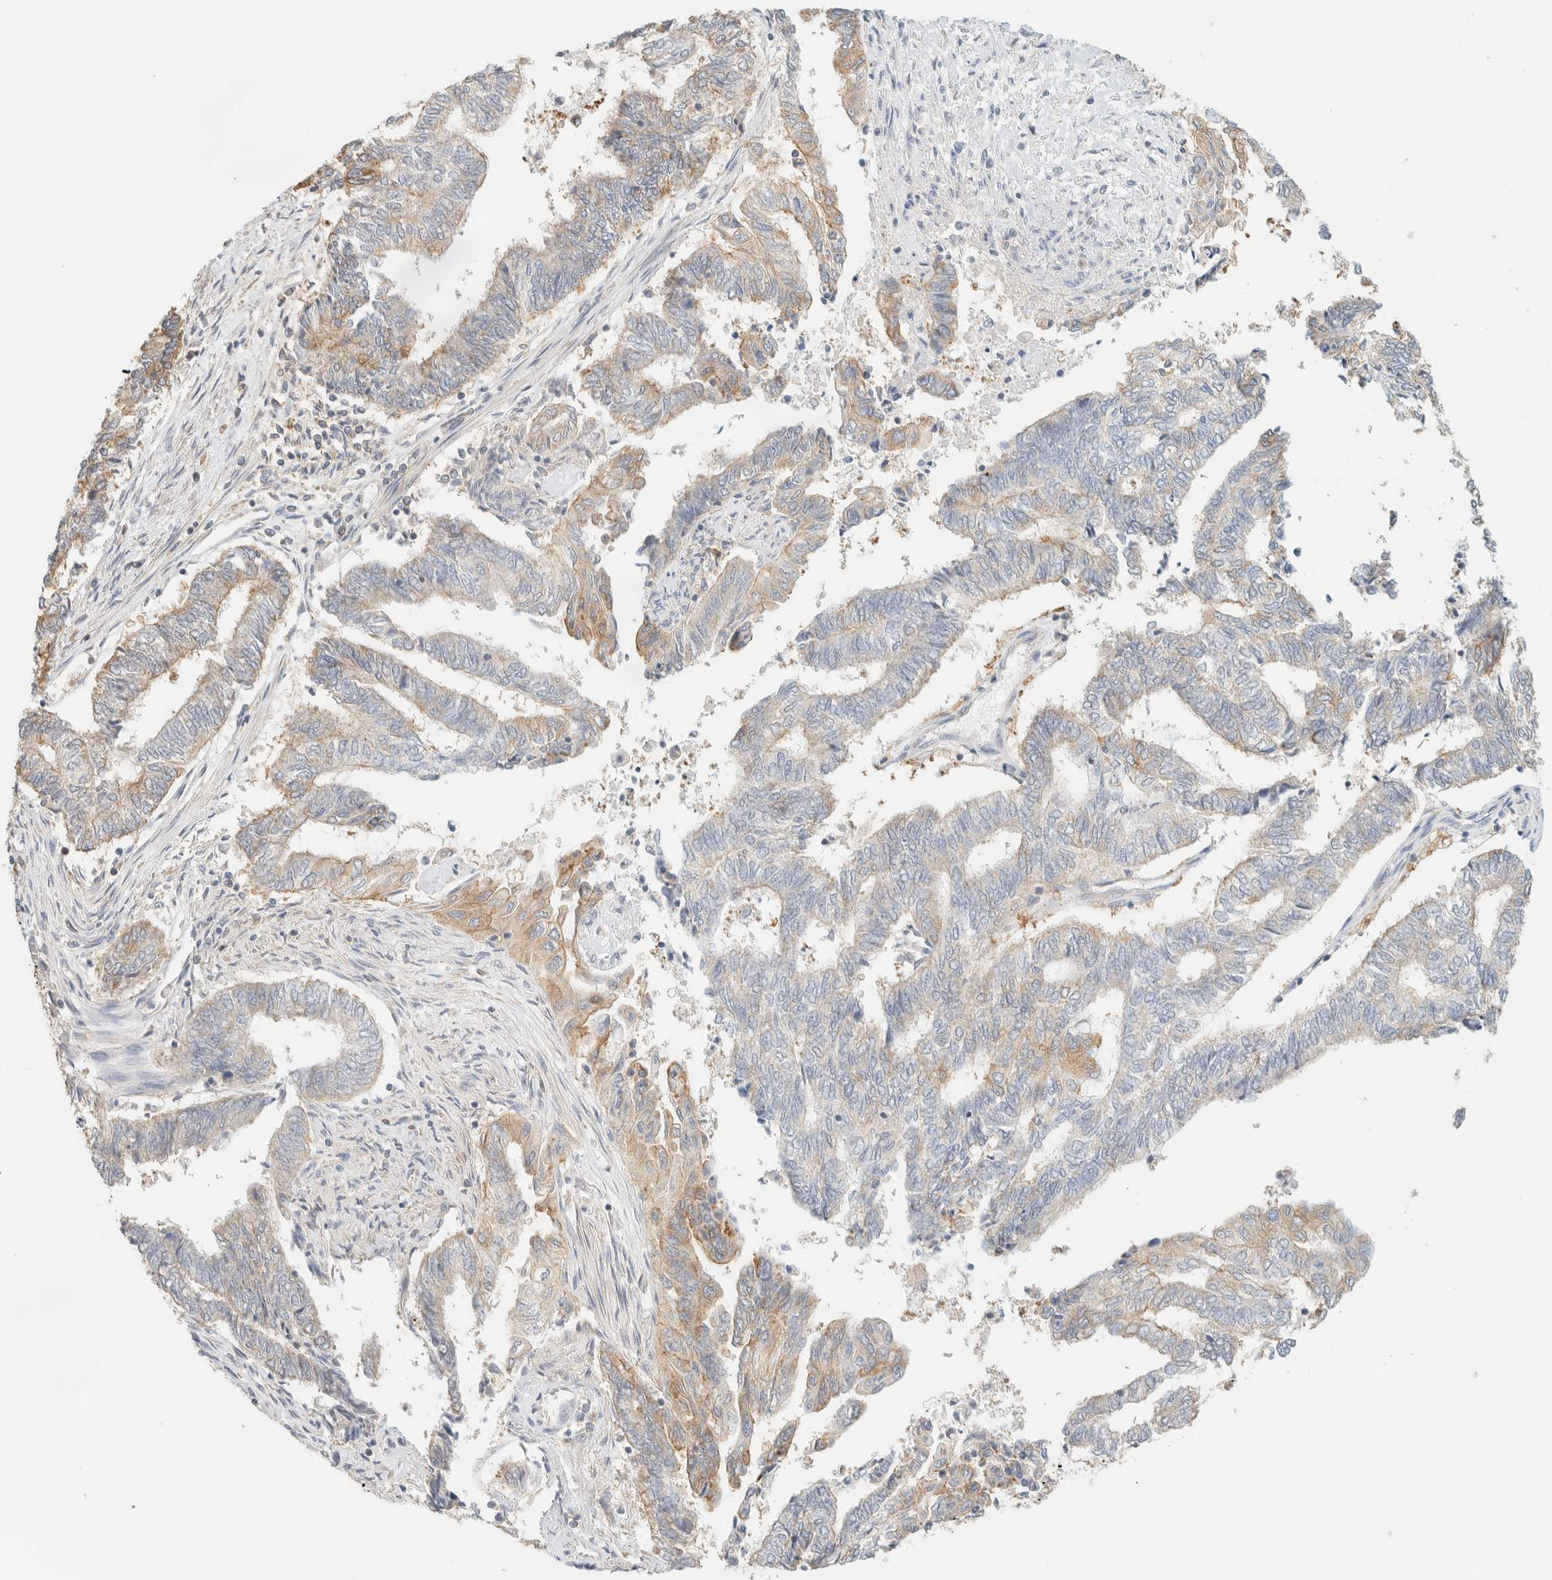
{"staining": {"intensity": "moderate", "quantity": "<25%", "location": "cytoplasmic/membranous"}, "tissue": "endometrial cancer", "cell_type": "Tumor cells", "image_type": "cancer", "snomed": [{"axis": "morphology", "description": "Adenocarcinoma, NOS"}, {"axis": "topography", "description": "Uterus"}, {"axis": "topography", "description": "Endometrium"}], "caption": "Approximately <25% of tumor cells in endometrial cancer show moderate cytoplasmic/membranous protein staining as visualized by brown immunohistochemical staining.", "gene": "TBC1D8B", "patient": {"sex": "female", "age": 70}}